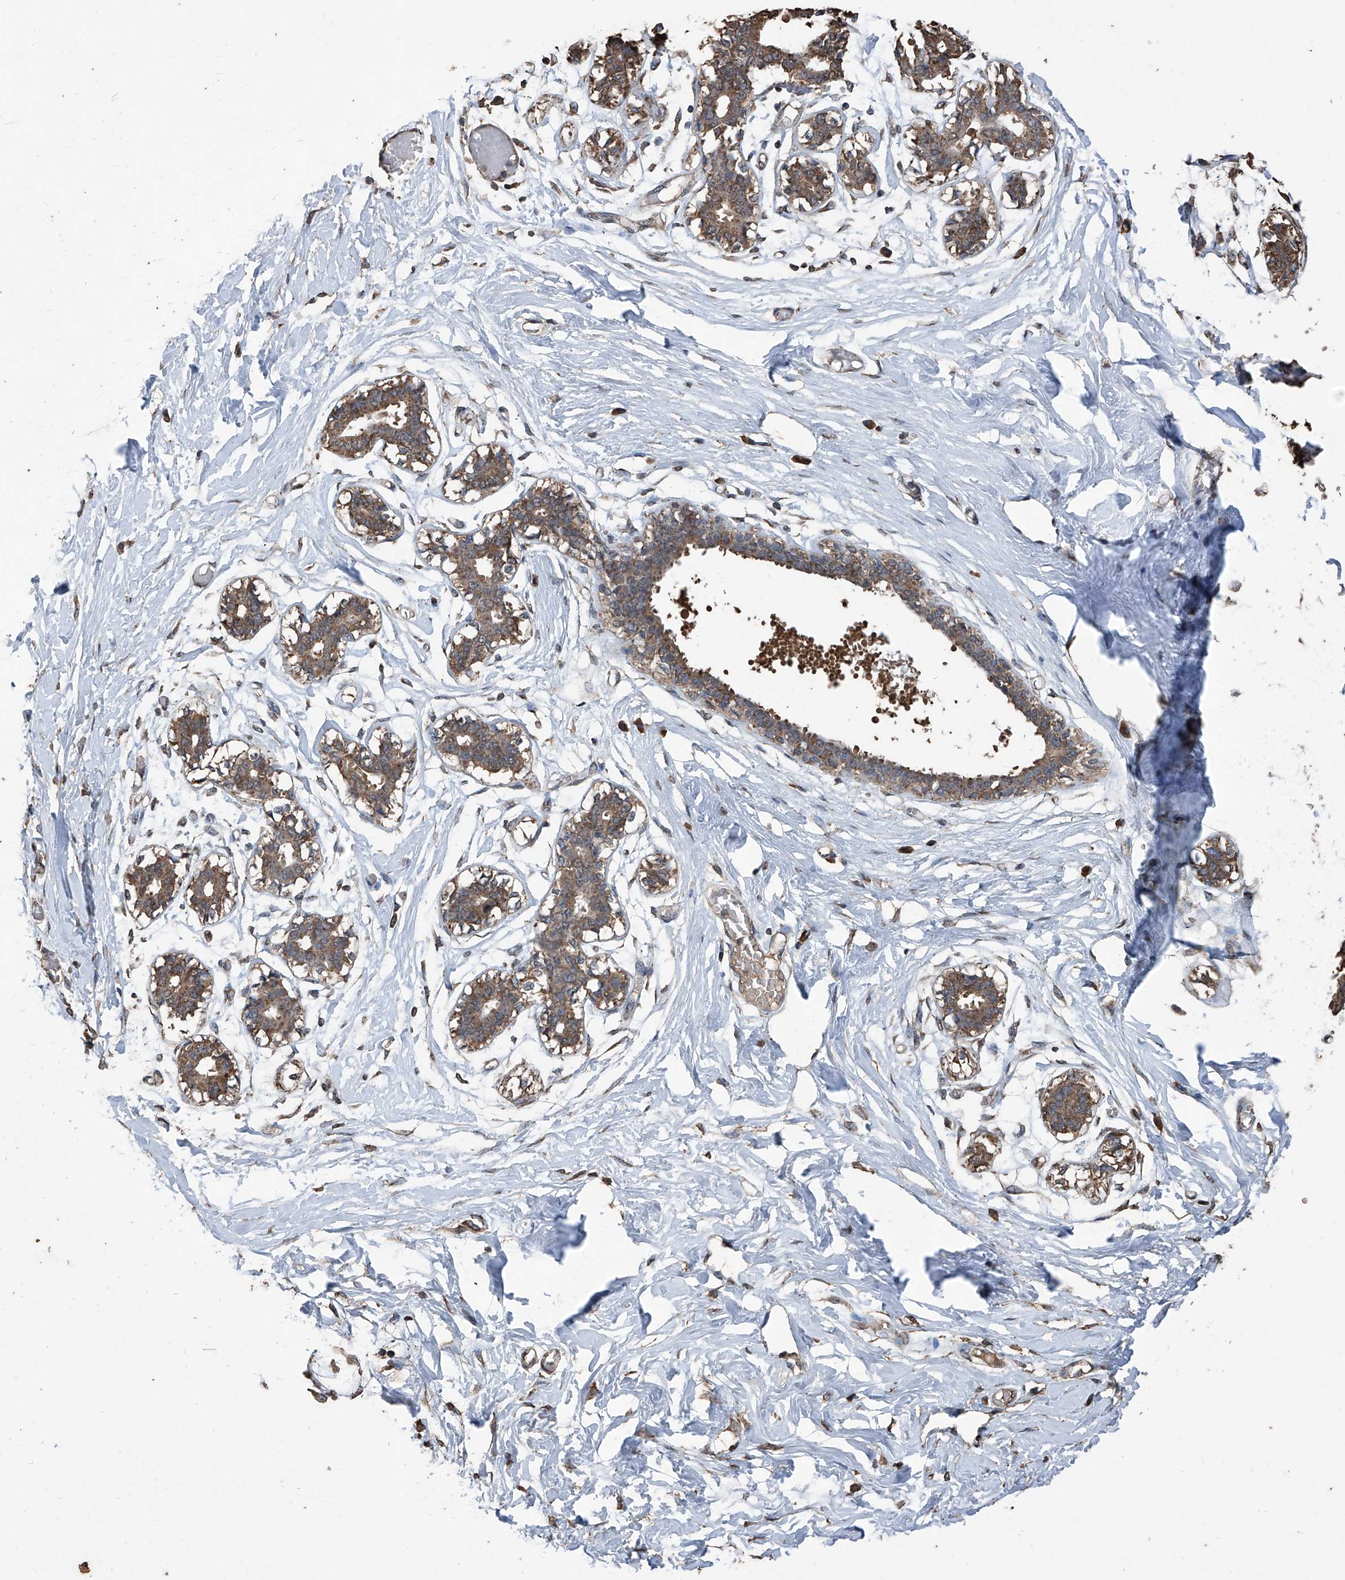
{"staining": {"intensity": "moderate", "quantity": ">75%", "location": "cytoplasmic/membranous"}, "tissue": "breast", "cell_type": "Adipocytes", "image_type": "normal", "snomed": [{"axis": "morphology", "description": "Normal tissue, NOS"}, {"axis": "topography", "description": "Breast"}], "caption": "Benign breast demonstrates moderate cytoplasmic/membranous staining in about >75% of adipocytes, visualized by immunohistochemistry. The staining is performed using DAB (3,3'-diaminobenzidine) brown chromogen to label protein expression. The nuclei are counter-stained blue using hematoxylin.", "gene": "STARD7", "patient": {"sex": "female", "age": 27}}